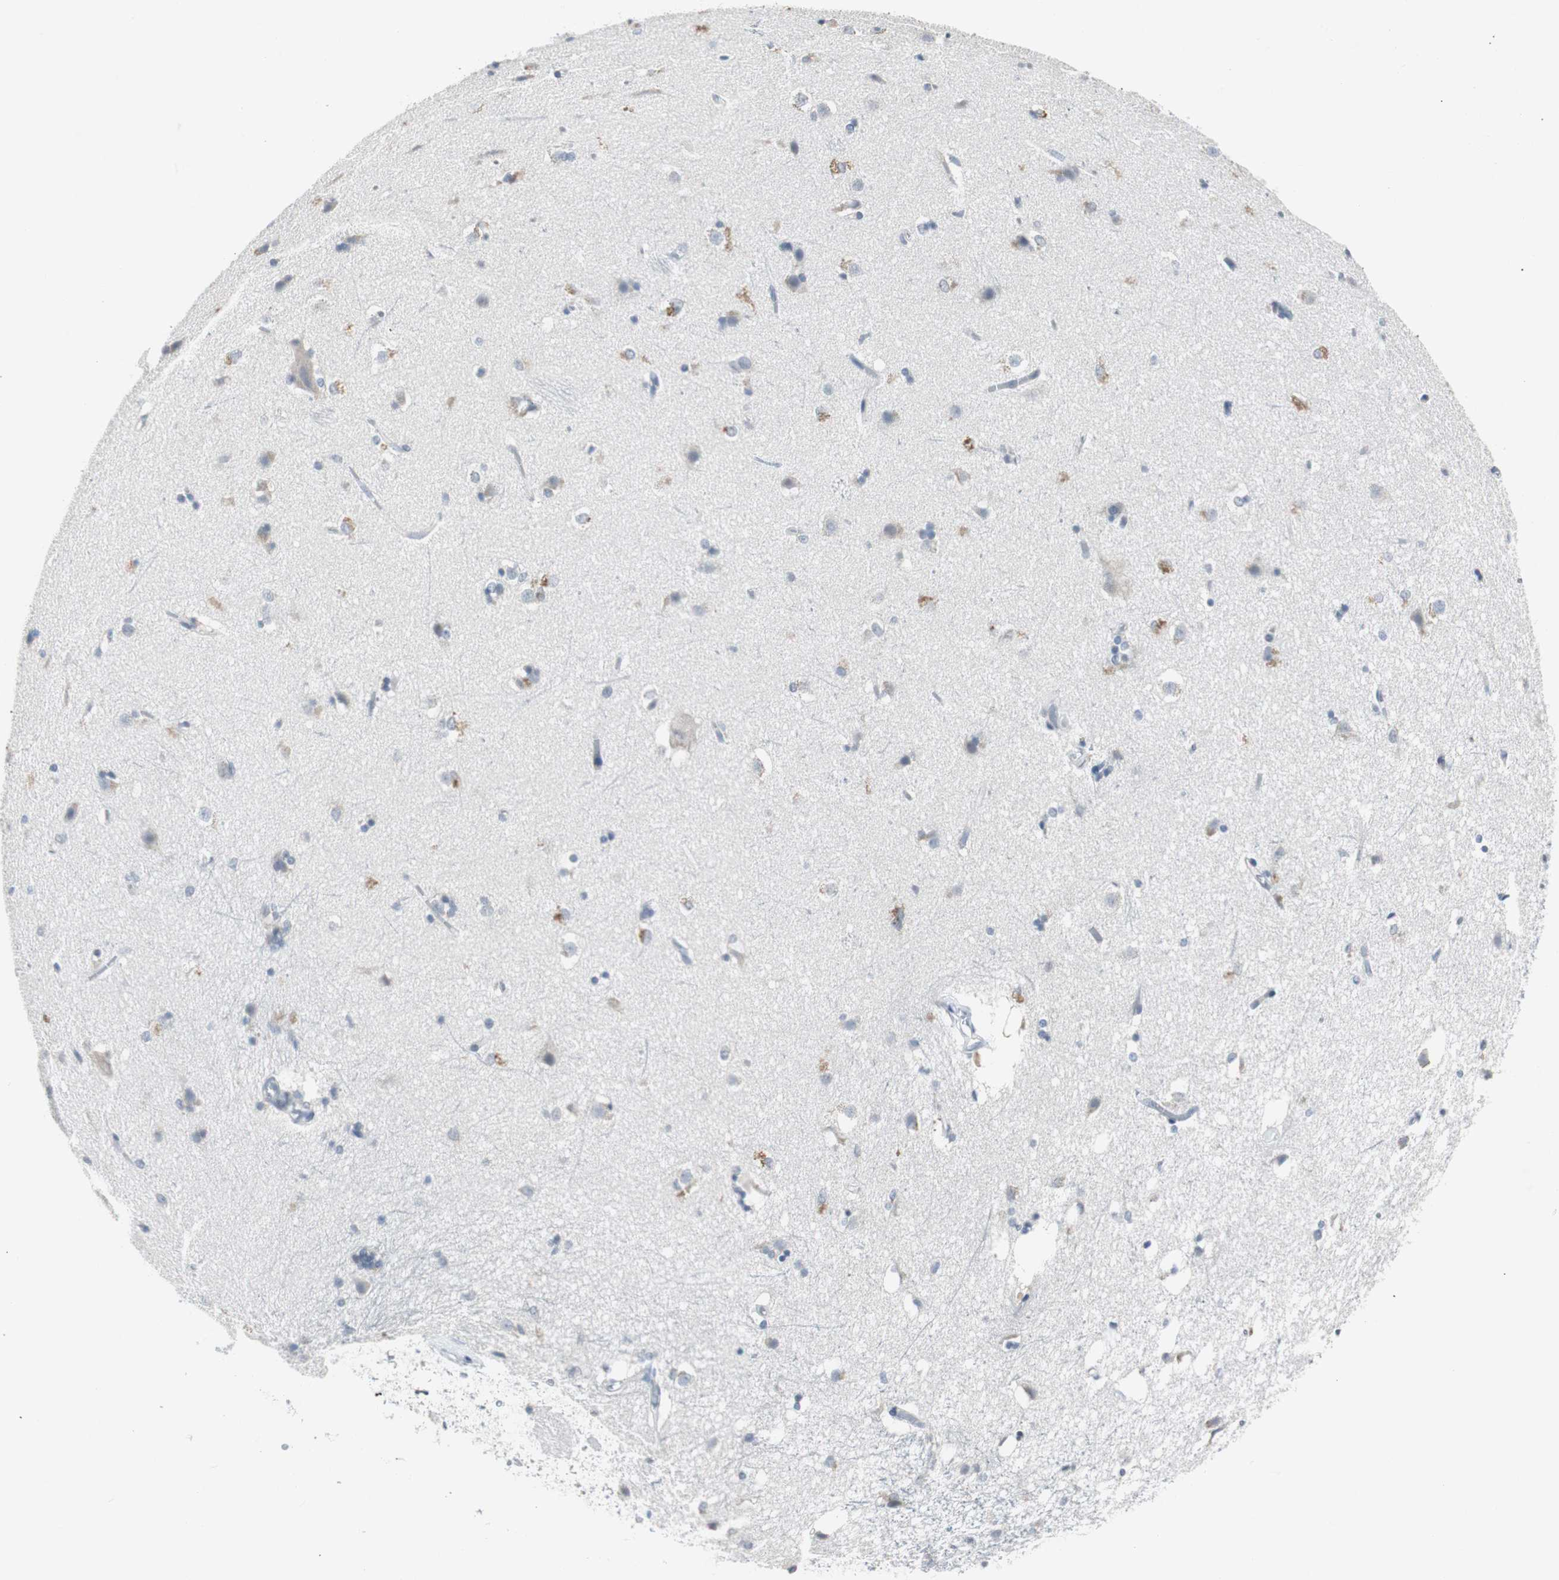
{"staining": {"intensity": "negative", "quantity": "none", "location": "none"}, "tissue": "caudate", "cell_type": "Glial cells", "image_type": "normal", "snomed": [{"axis": "morphology", "description": "Normal tissue, NOS"}, {"axis": "topography", "description": "Lateral ventricle wall"}], "caption": "The IHC image has no significant expression in glial cells of caudate. Brightfield microscopy of IHC stained with DAB (brown) and hematoxylin (blue), captured at high magnification.", "gene": "SOX30", "patient": {"sex": "female", "age": 19}}